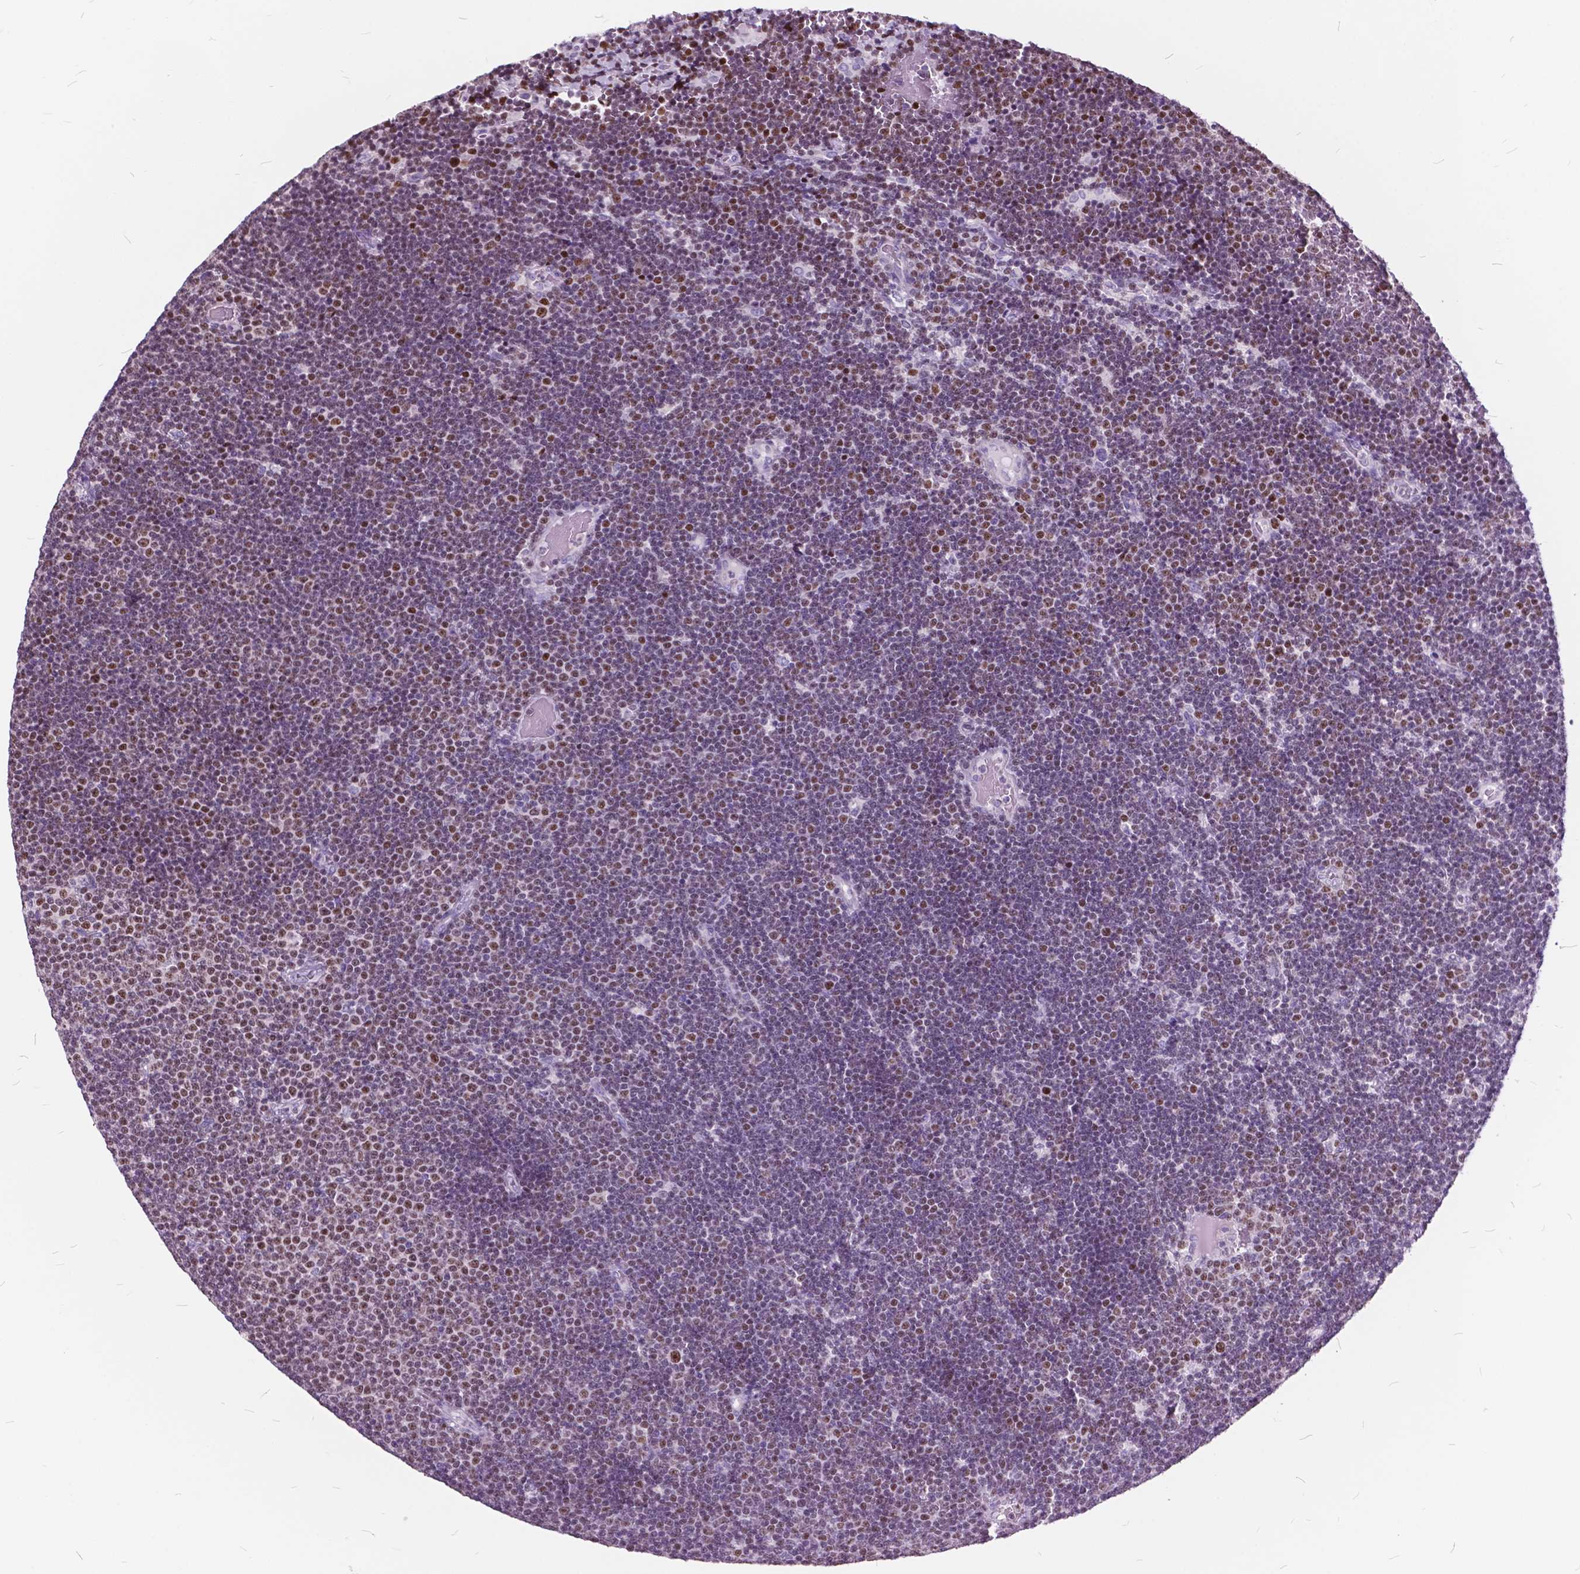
{"staining": {"intensity": "moderate", "quantity": "25%-75%", "location": "nuclear"}, "tissue": "lymphoma", "cell_type": "Tumor cells", "image_type": "cancer", "snomed": [{"axis": "morphology", "description": "Malignant lymphoma, non-Hodgkin's type, Low grade"}, {"axis": "topography", "description": "Brain"}], "caption": "Moderate nuclear expression for a protein is seen in about 25%-75% of tumor cells of low-grade malignant lymphoma, non-Hodgkin's type using immunohistochemistry.", "gene": "SP140", "patient": {"sex": "female", "age": 66}}